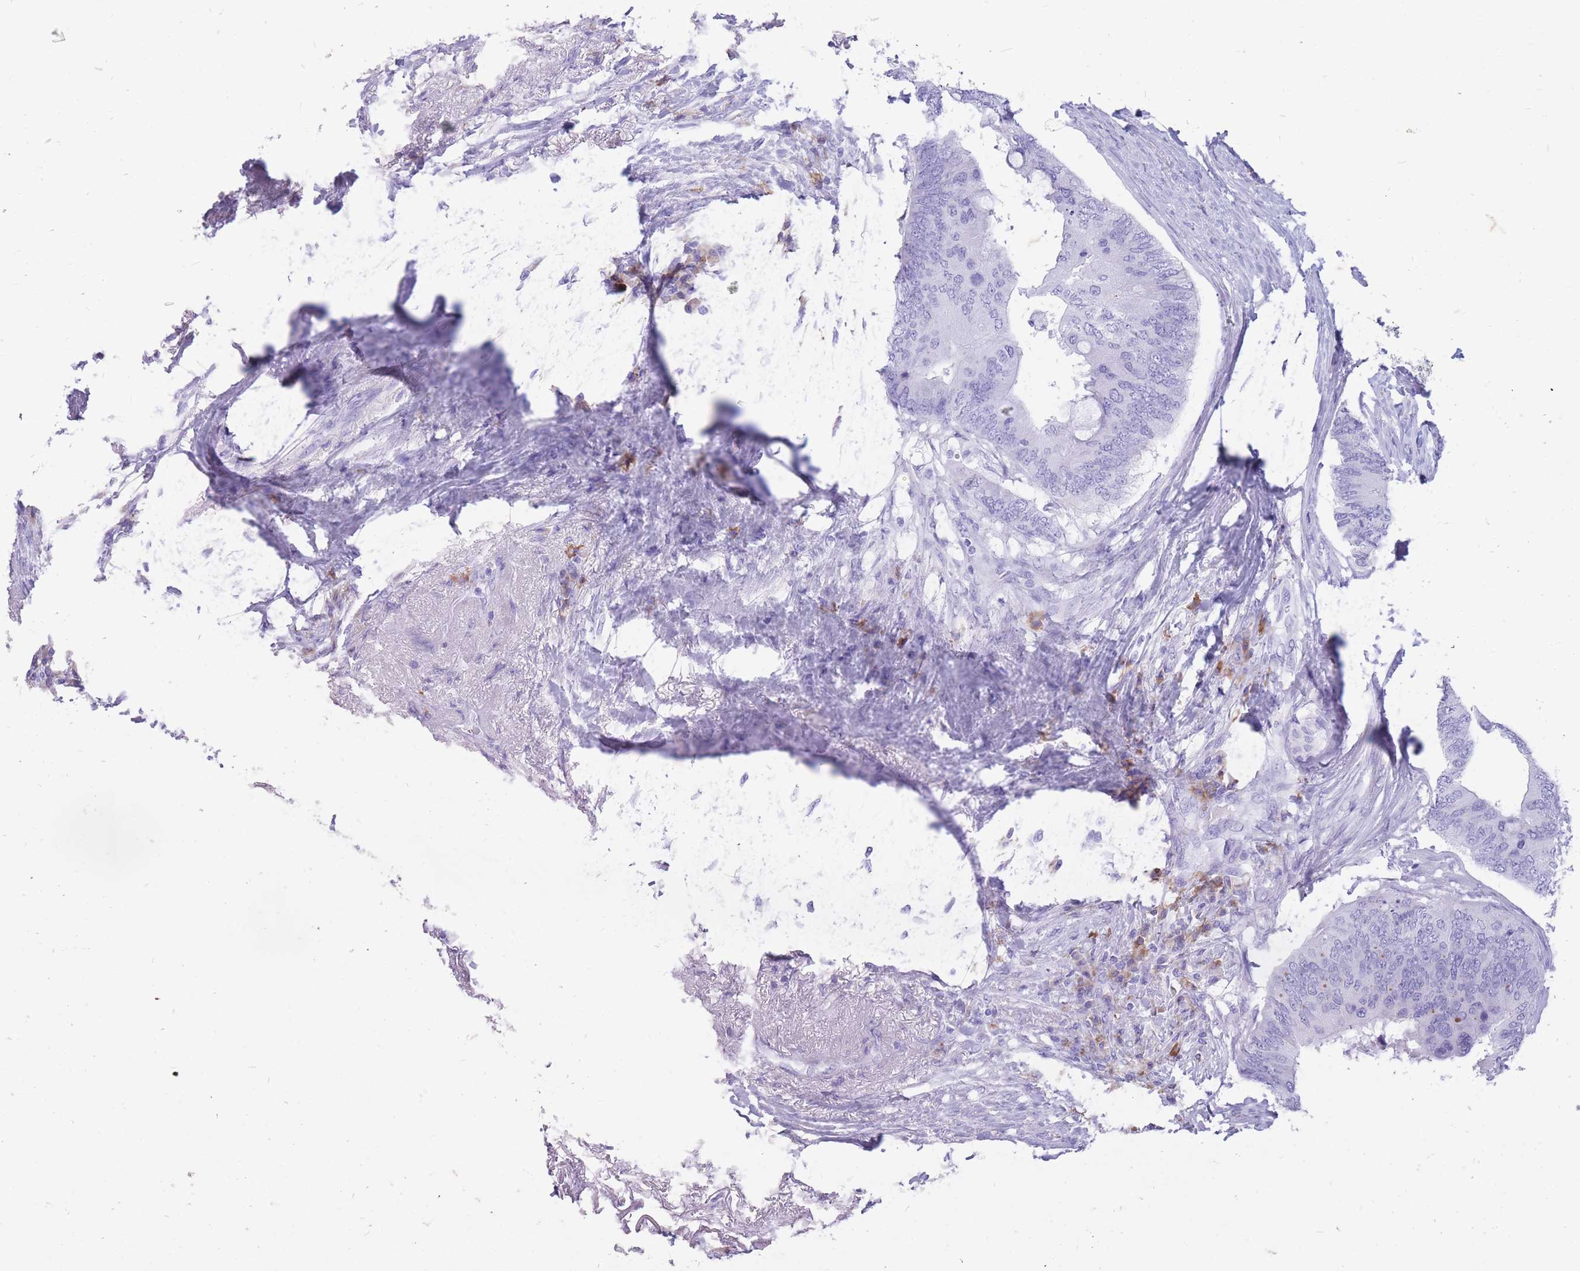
{"staining": {"intensity": "negative", "quantity": "none", "location": "none"}, "tissue": "colorectal cancer", "cell_type": "Tumor cells", "image_type": "cancer", "snomed": [{"axis": "morphology", "description": "Adenocarcinoma, NOS"}, {"axis": "topography", "description": "Colon"}], "caption": "The histopathology image reveals no significant positivity in tumor cells of colorectal cancer (adenocarcinoma). (DAB IHC with hematoxylin counter stain).", "gene": "ZFP37", "patient": {"sex": "male", "age": 71}}